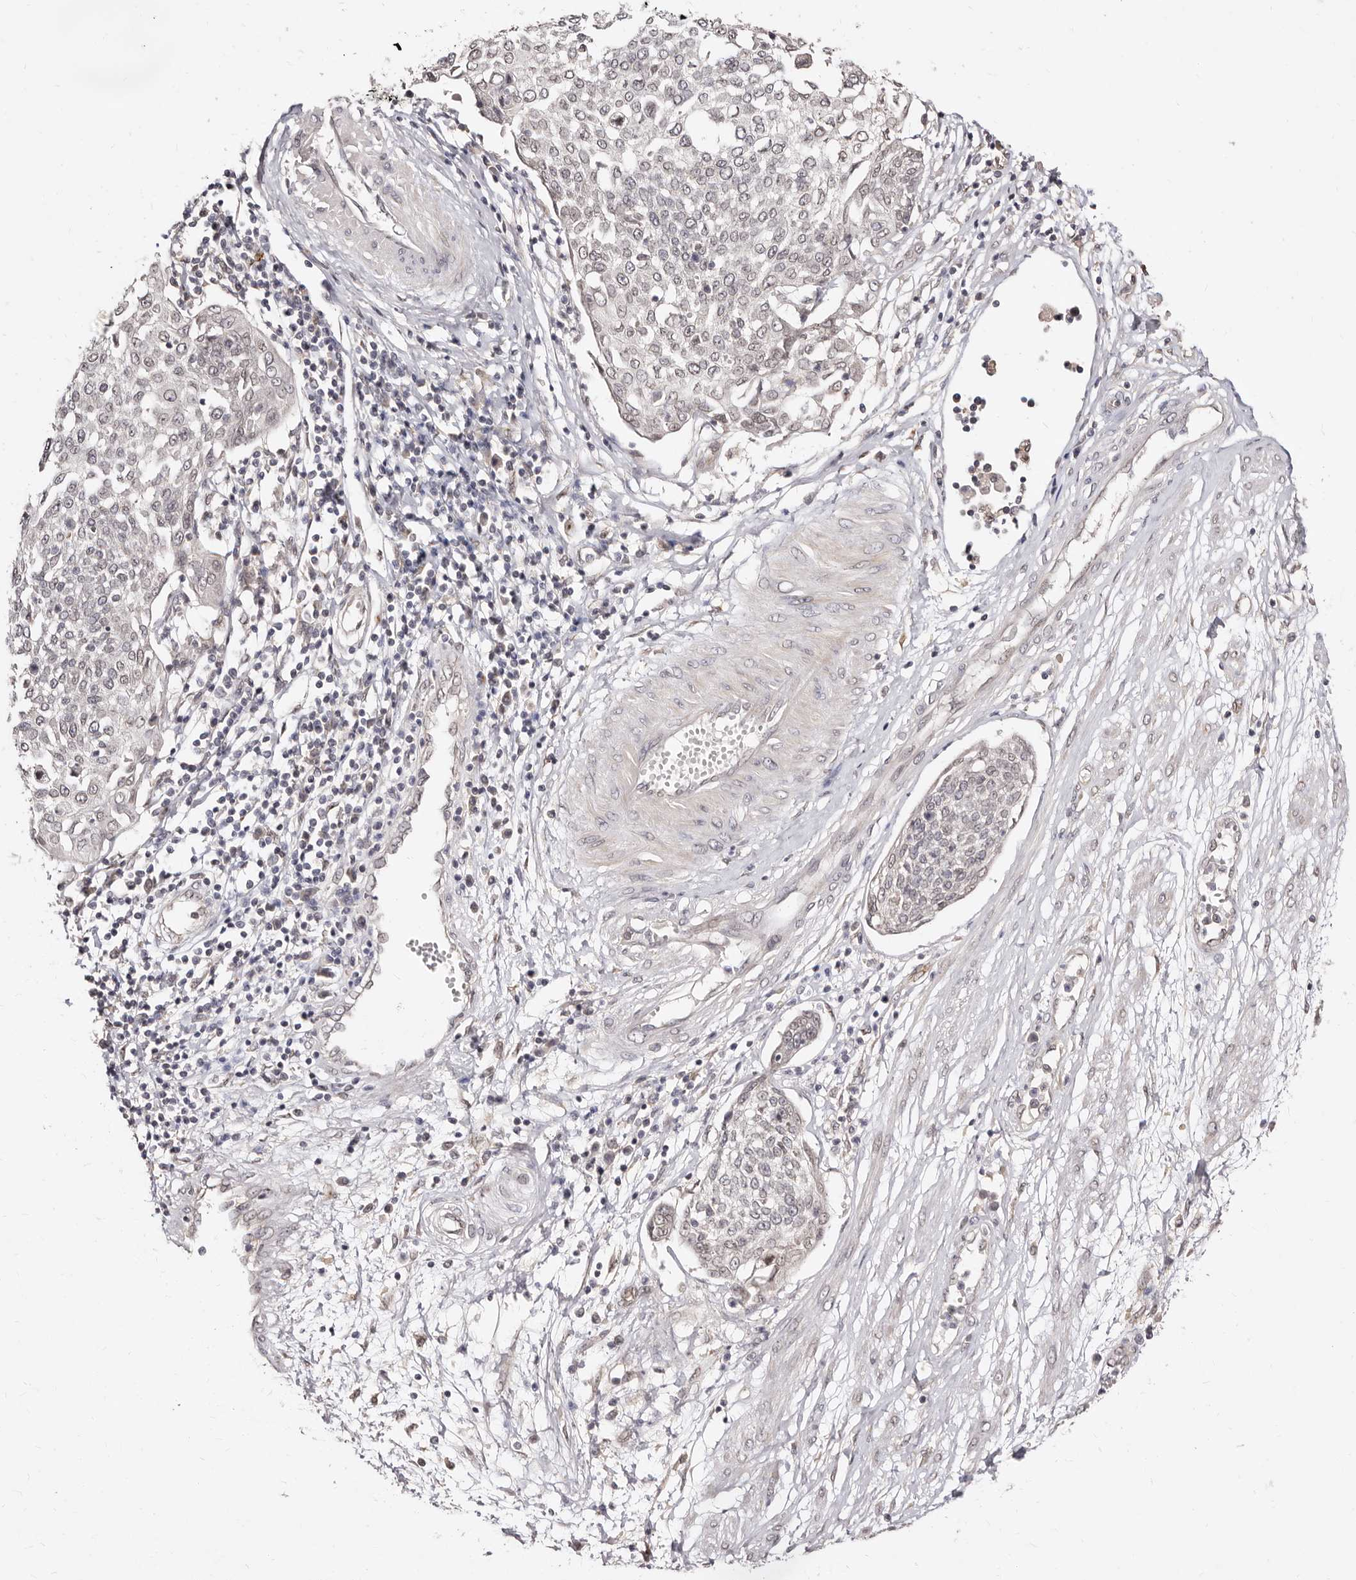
{"staining": {"intensity": "weak", "quantity": "<25%", "location": "nuclear"}, "tissue": "cervical cancer", "cell_type": "Tumor cells", "image_type": "cancer", "snomed": [{"axis": "morphology", "description": "Squamous cell carcinoma, NOS"}, {"axis": "topography", "description": "Cervix"}], "caption": "Cervical cancer was stained to show a protein in brown. There is no significant staining in tumor cells. (DAB (3,3'-diaminobenzidine) immunohistochemistry, high magnification).", "gene": "LCORL", "patient": {"sex": "female", "age": 34}}